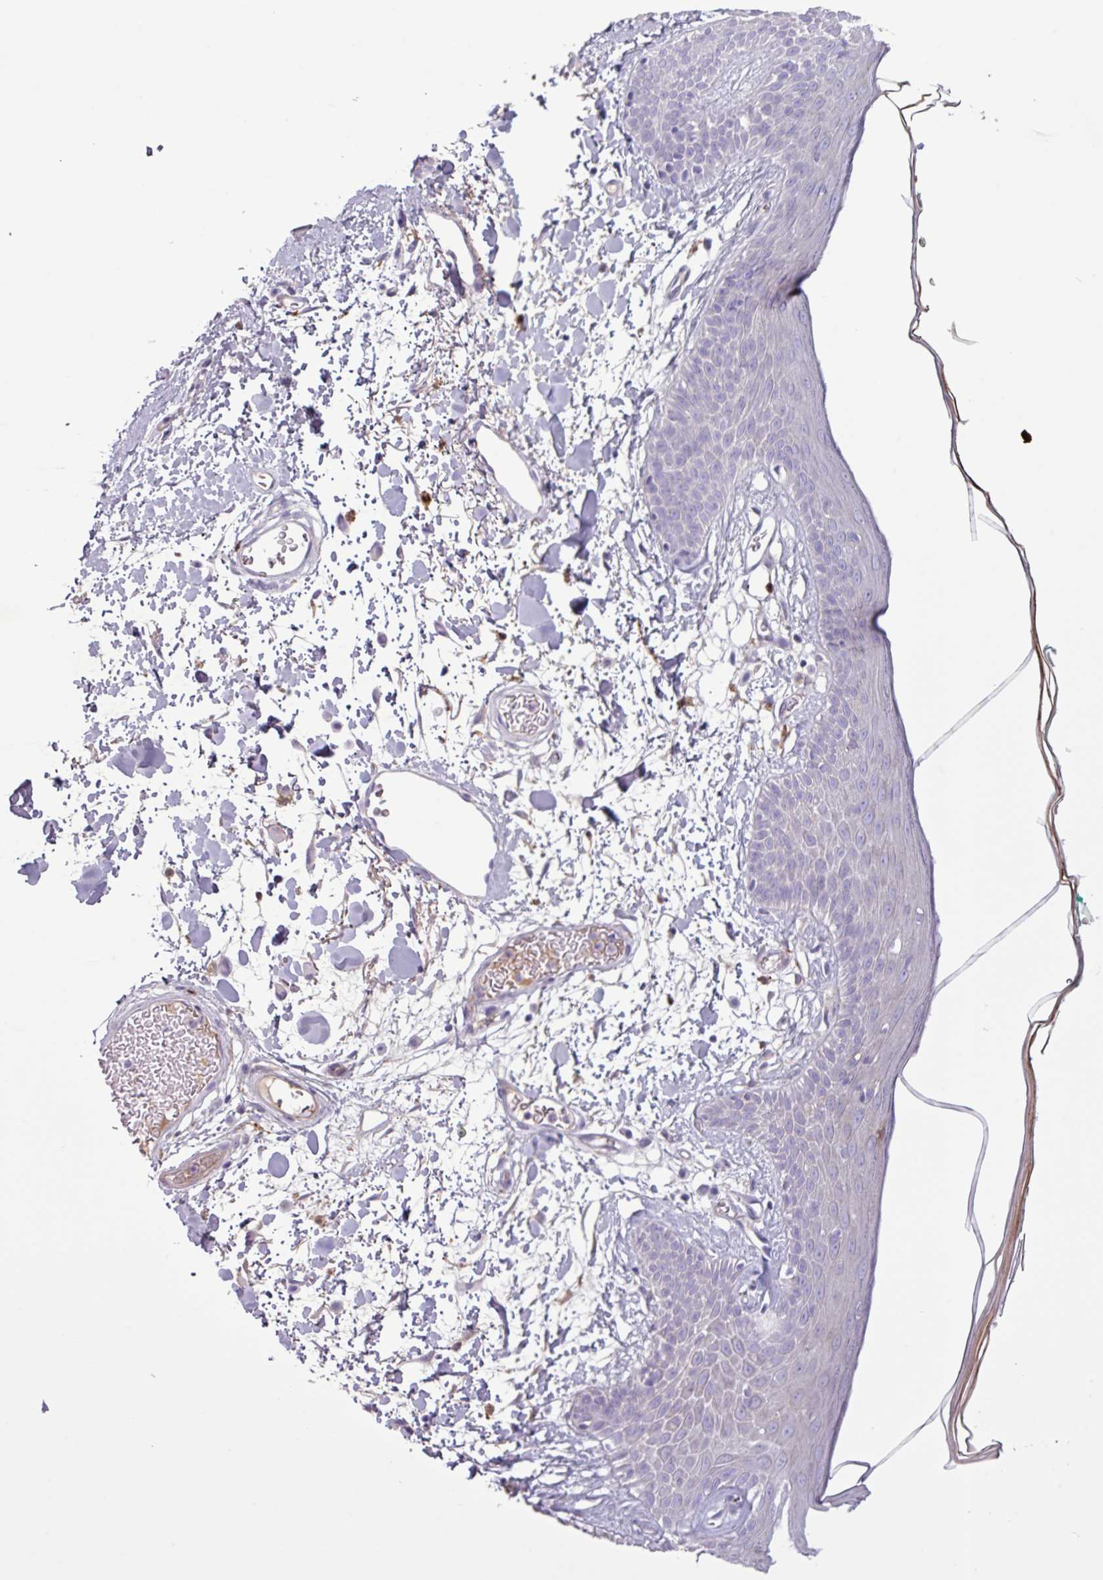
{"staining": {"intensity": "negative", "quantity": "none", "location": "none"}, "tissue": "skin", "cell_type": "Fibroblasts", "image_type": "normal", "snomed": [{"axis": "morphology", "description": "Normal tissue, NOS"}, {"axis": "topography", "description": "Skin"}], "caption": "This image is of unremarkable skin stained with immunohistochemistry (IHC) to label a protein in brown with the nuclei are counter-stained blue. There is no expression in fibroblasts. (Brightfield microscopy of DAB immunohistochemistry (IHC) at high magnification).", "gene": "C4A", "patient": {"sex": "male", "age": 79}}